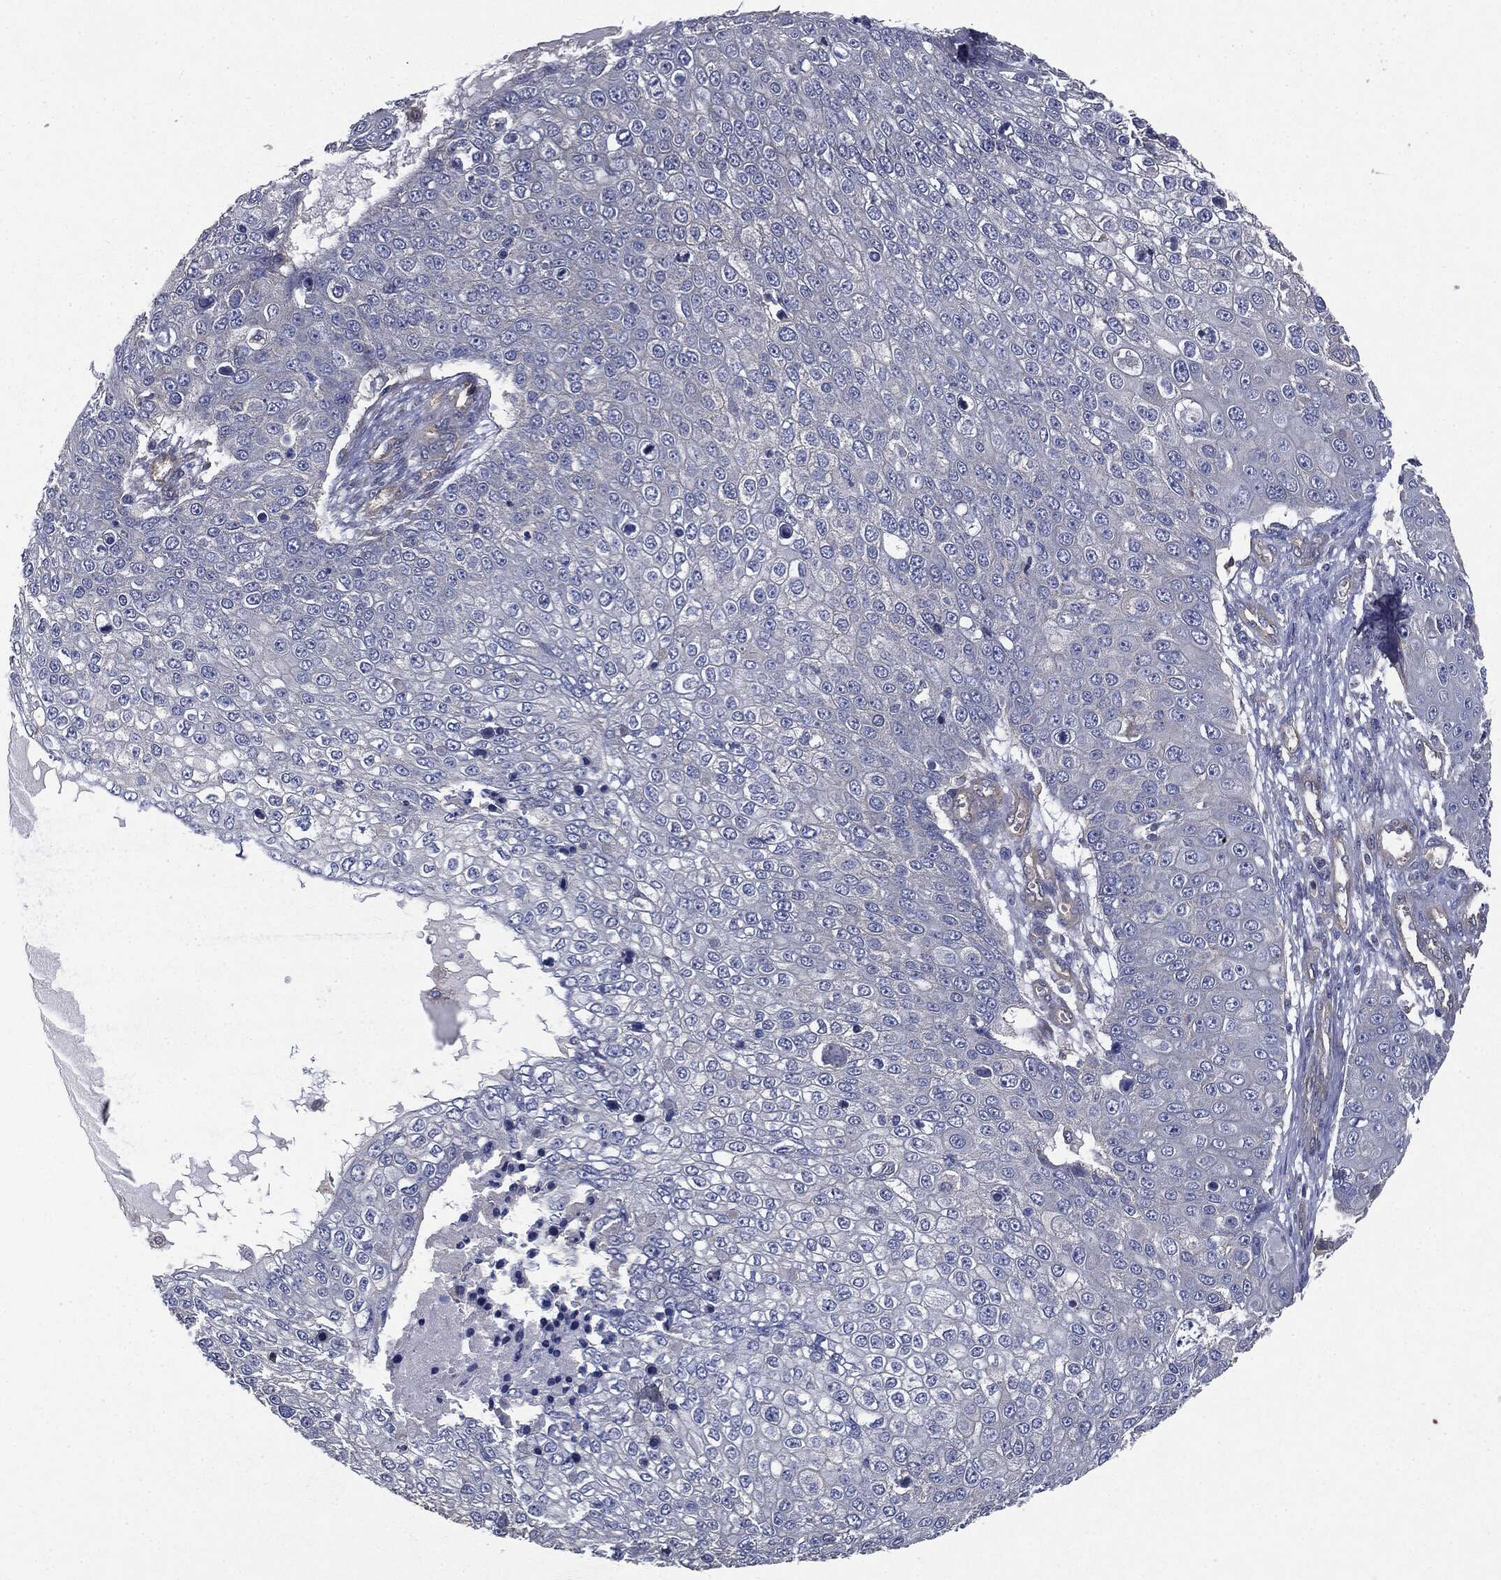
{"staining": {"intensity": "negative", "quantity": "none", "location": "none"}, "tissue": "skin cancer", "cell_type": "Tumor cells", "image_type": "cancer", "snomed": [{"axis": "morphology", "description": "Squamous cell carcinoma, NOS"}, {"axis": "topography", "description": "Skin"}], "caption": "DAB (3,3'-diaminobenzidine) immunohistochemical staining of human squamous cell carcinoma (skin) reveals no significant expression in tumor cells. (Immunohistochemistry, brightfield microscopy, high magnification).", "gene": "EPS15L1", "patient": {"sex": "male", "age": 71}}